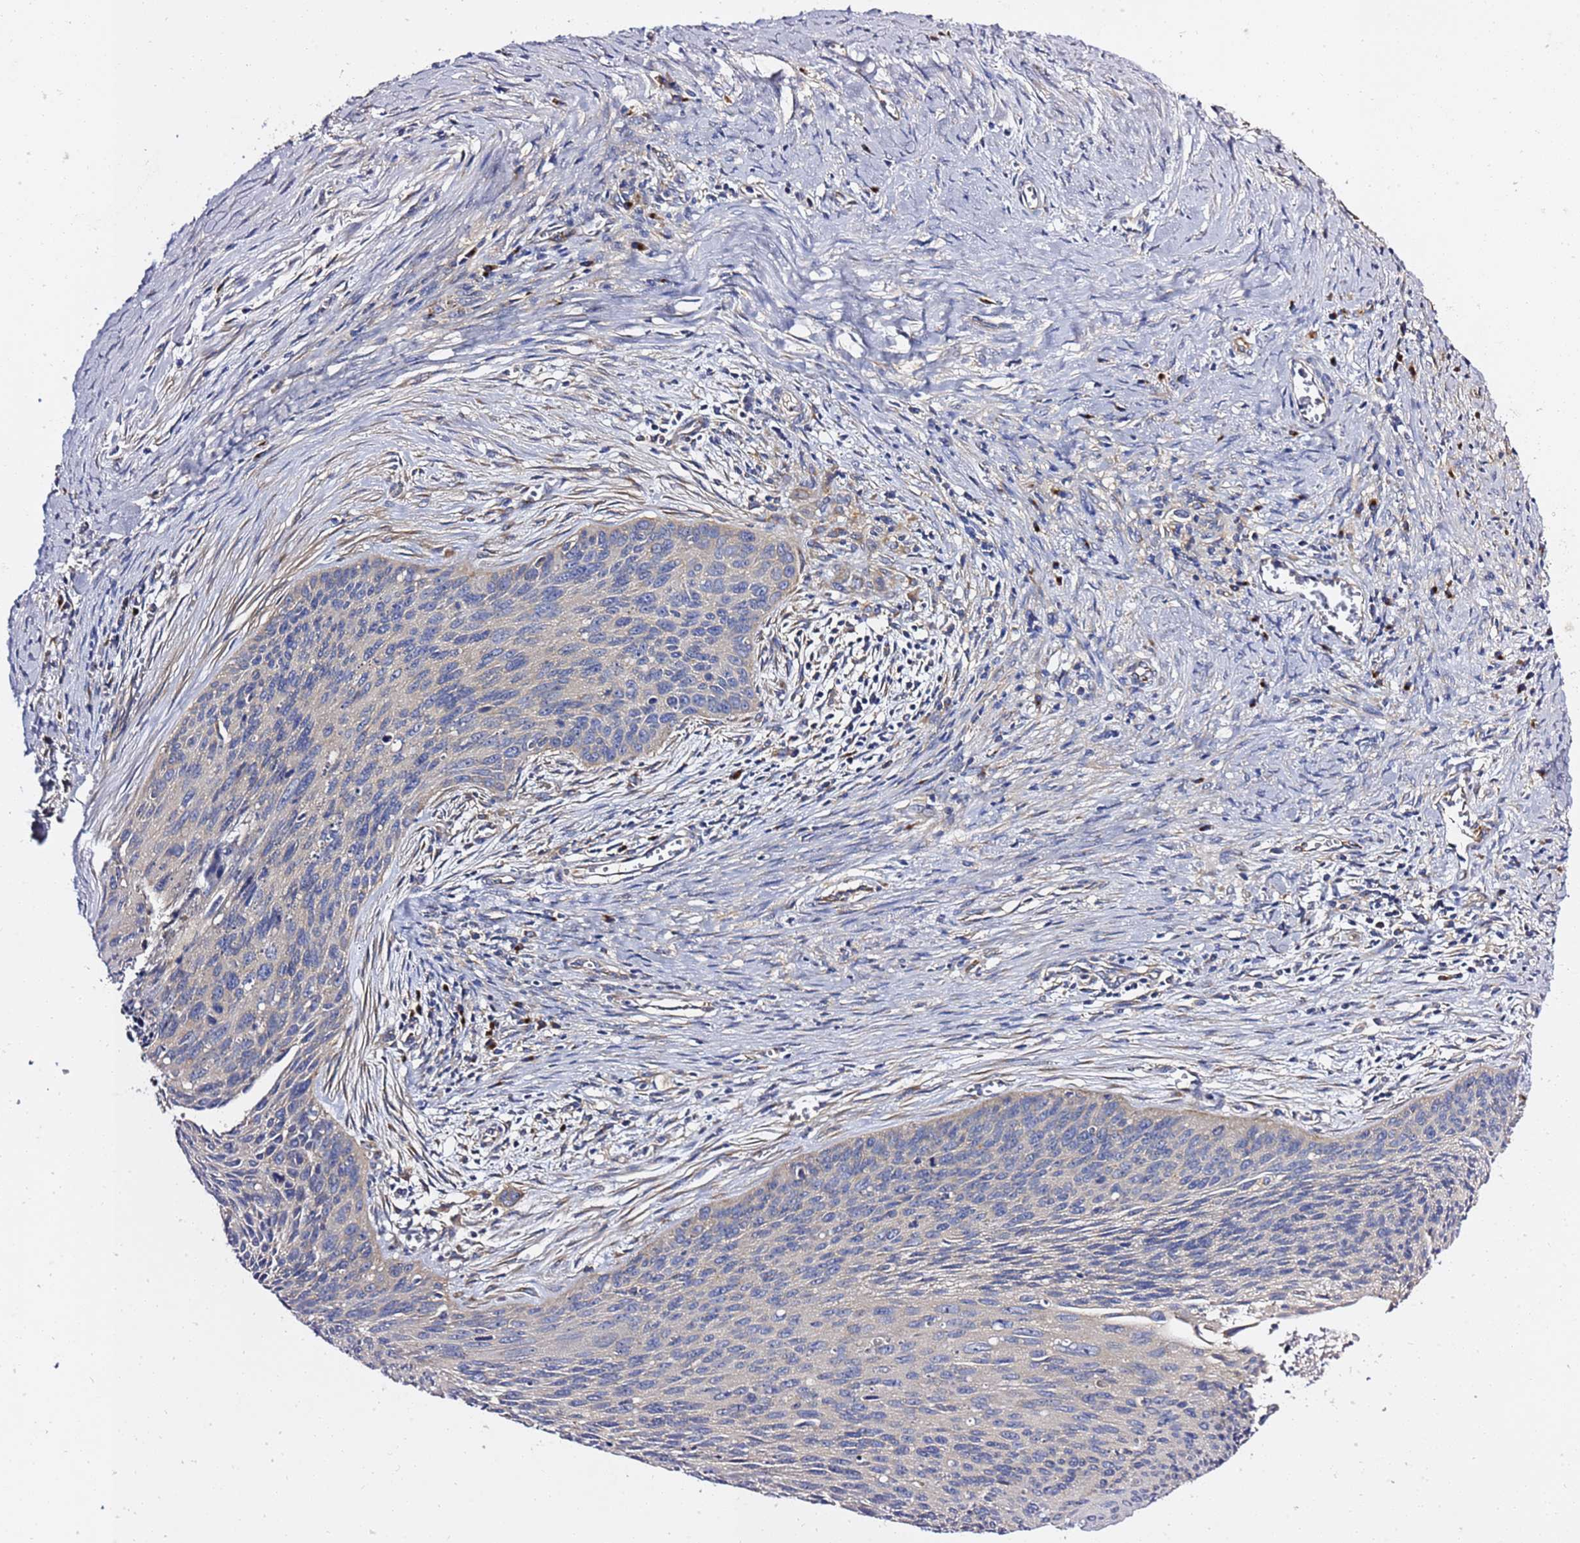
{"staining": {"intensity": "negative", "quantity": "none", "location": "none"}, "tissue": "cervical cancer", "cell_type": "Tumor cells", "image_type": "cancer", "snomed": [{"axis": "morphology", "description": "Squamous cell carcinoma, NOS"}, {"axis": "topography", "description": "Cervix"}], "caption": "IHC photomicrograph of human squamous cell carcinoma (cervical) stained for a protein (brown), which exhibits no staining in tumor cells.", "gene": "ANAPC1", "patient": {"sex": "female", "age": 55}}